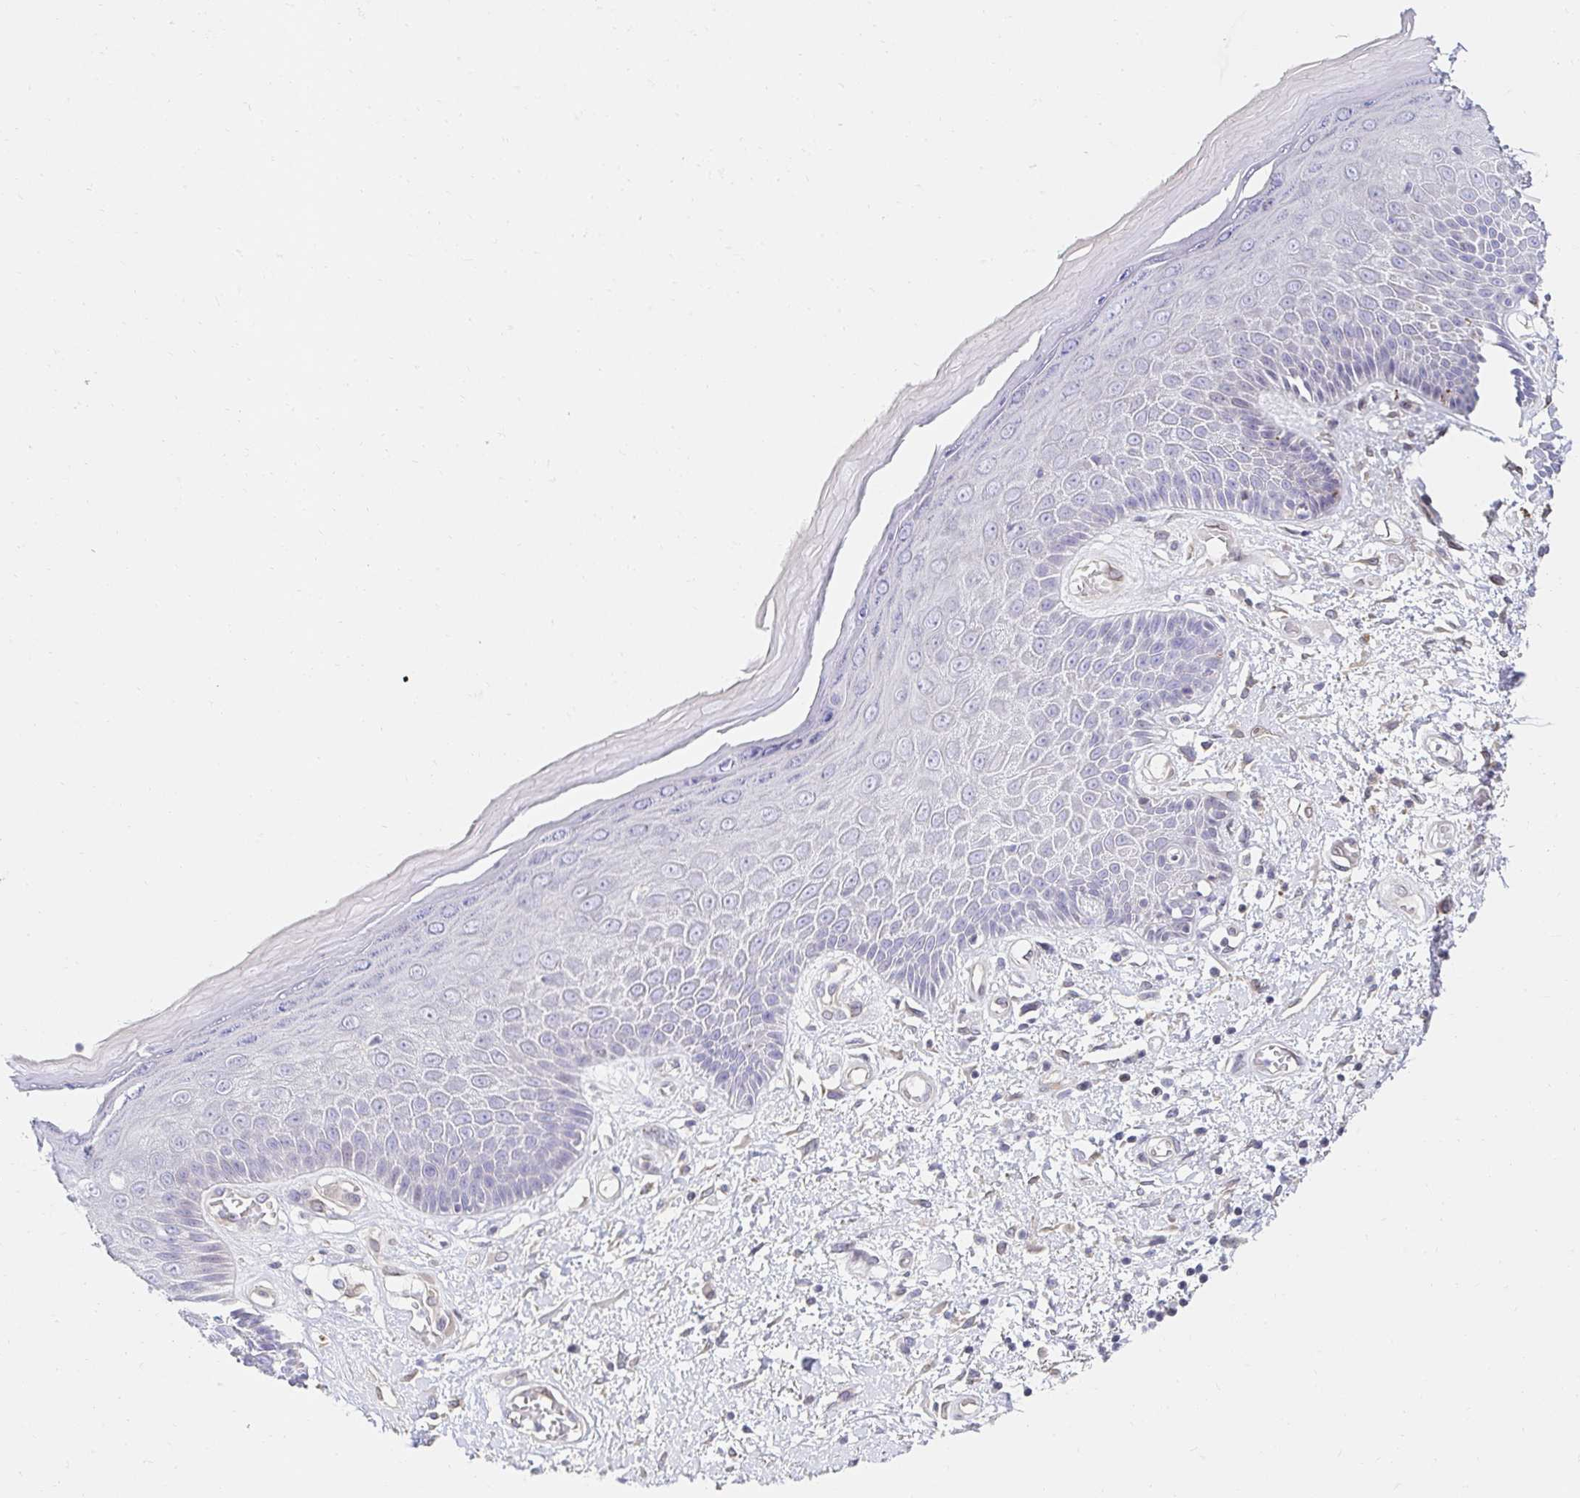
{"staining": {"intensity": "negative", "quantity": "none", "location": "none"}, "tissue": "skin", "cell_type": "Epidermal cells", "image_type": "normal", "snomed": [{"axis": "morphology", "description": "Normal tissue, NOS"}, {"axis": "topography", "description": "Anal"}, {"axis": "topography", "description": "Peripheral nerve tissue"}], "caption": "Immunohistochemistry (IHC) micrograph of benign skin: skin stained with DAB (3,3'-diaminobenzidine) demonstrates no significant protein expression in epidermal cells. Nuclei are stained in blue.", "gene": "AKAP14", "patient": {"sex": "male", "age": 78}}